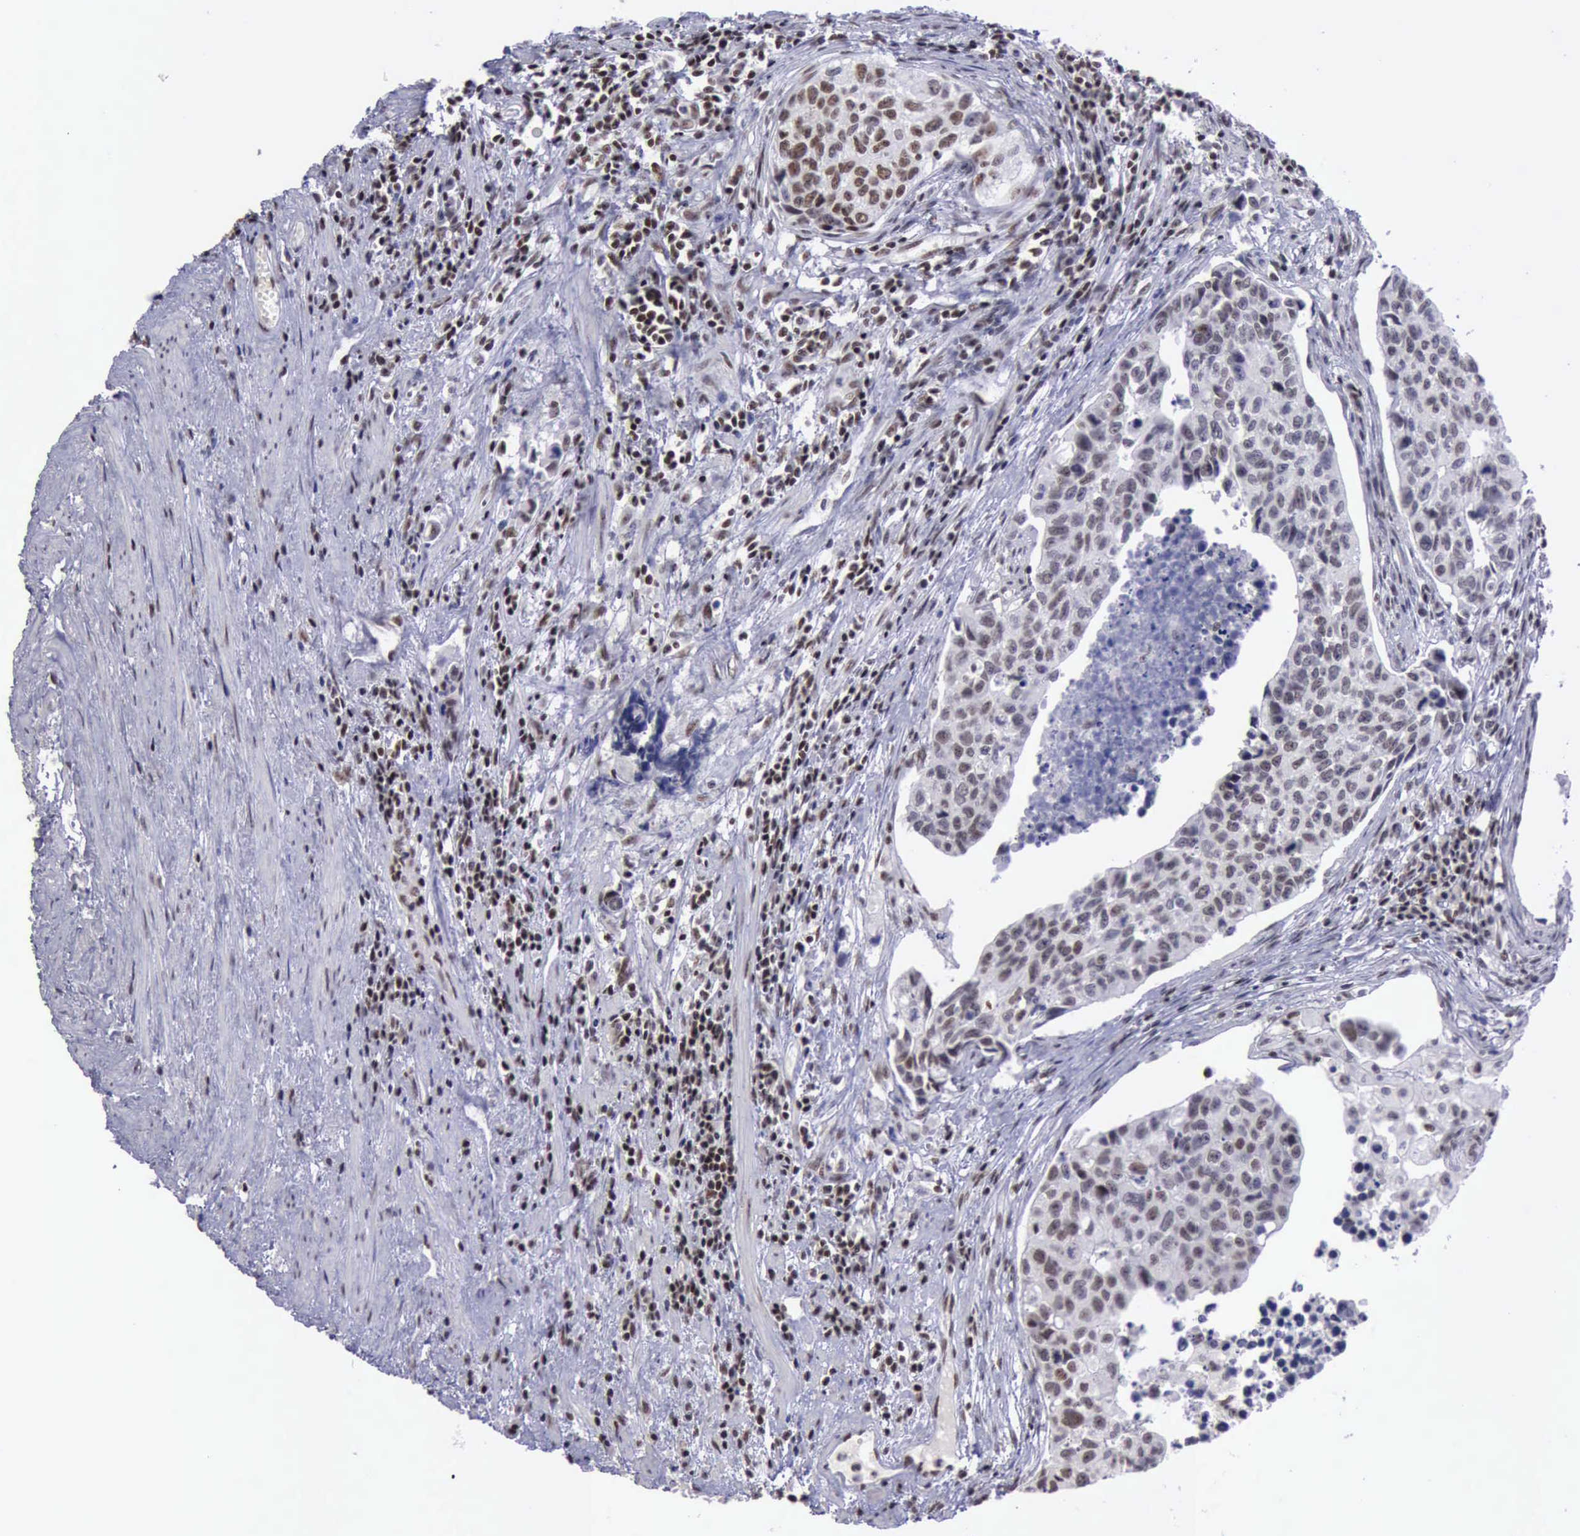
{"staining": {"intensity": "moderate", "quantity": ">75%", "location": "nuclear"}, "tissue": "urothelial cancer", "cell_type": "Tumor cells", "image_type": "cancer", "snomed": [{"axis": "morphology", "description": "Urothelial carcinoma, High grade"}, {"axis": "topography", "description": "Urinary bladder"}], "caption": "A brown stain highlights moderate nuclear staining of a protein in human urothelial cancer tumor cells. (Stains: DAB in brown, nuclei in blue, Microscopy: brightfield microscopy at high magnification).", "gene": "YY1", "patient": {"sex": "male", "age": 81}}